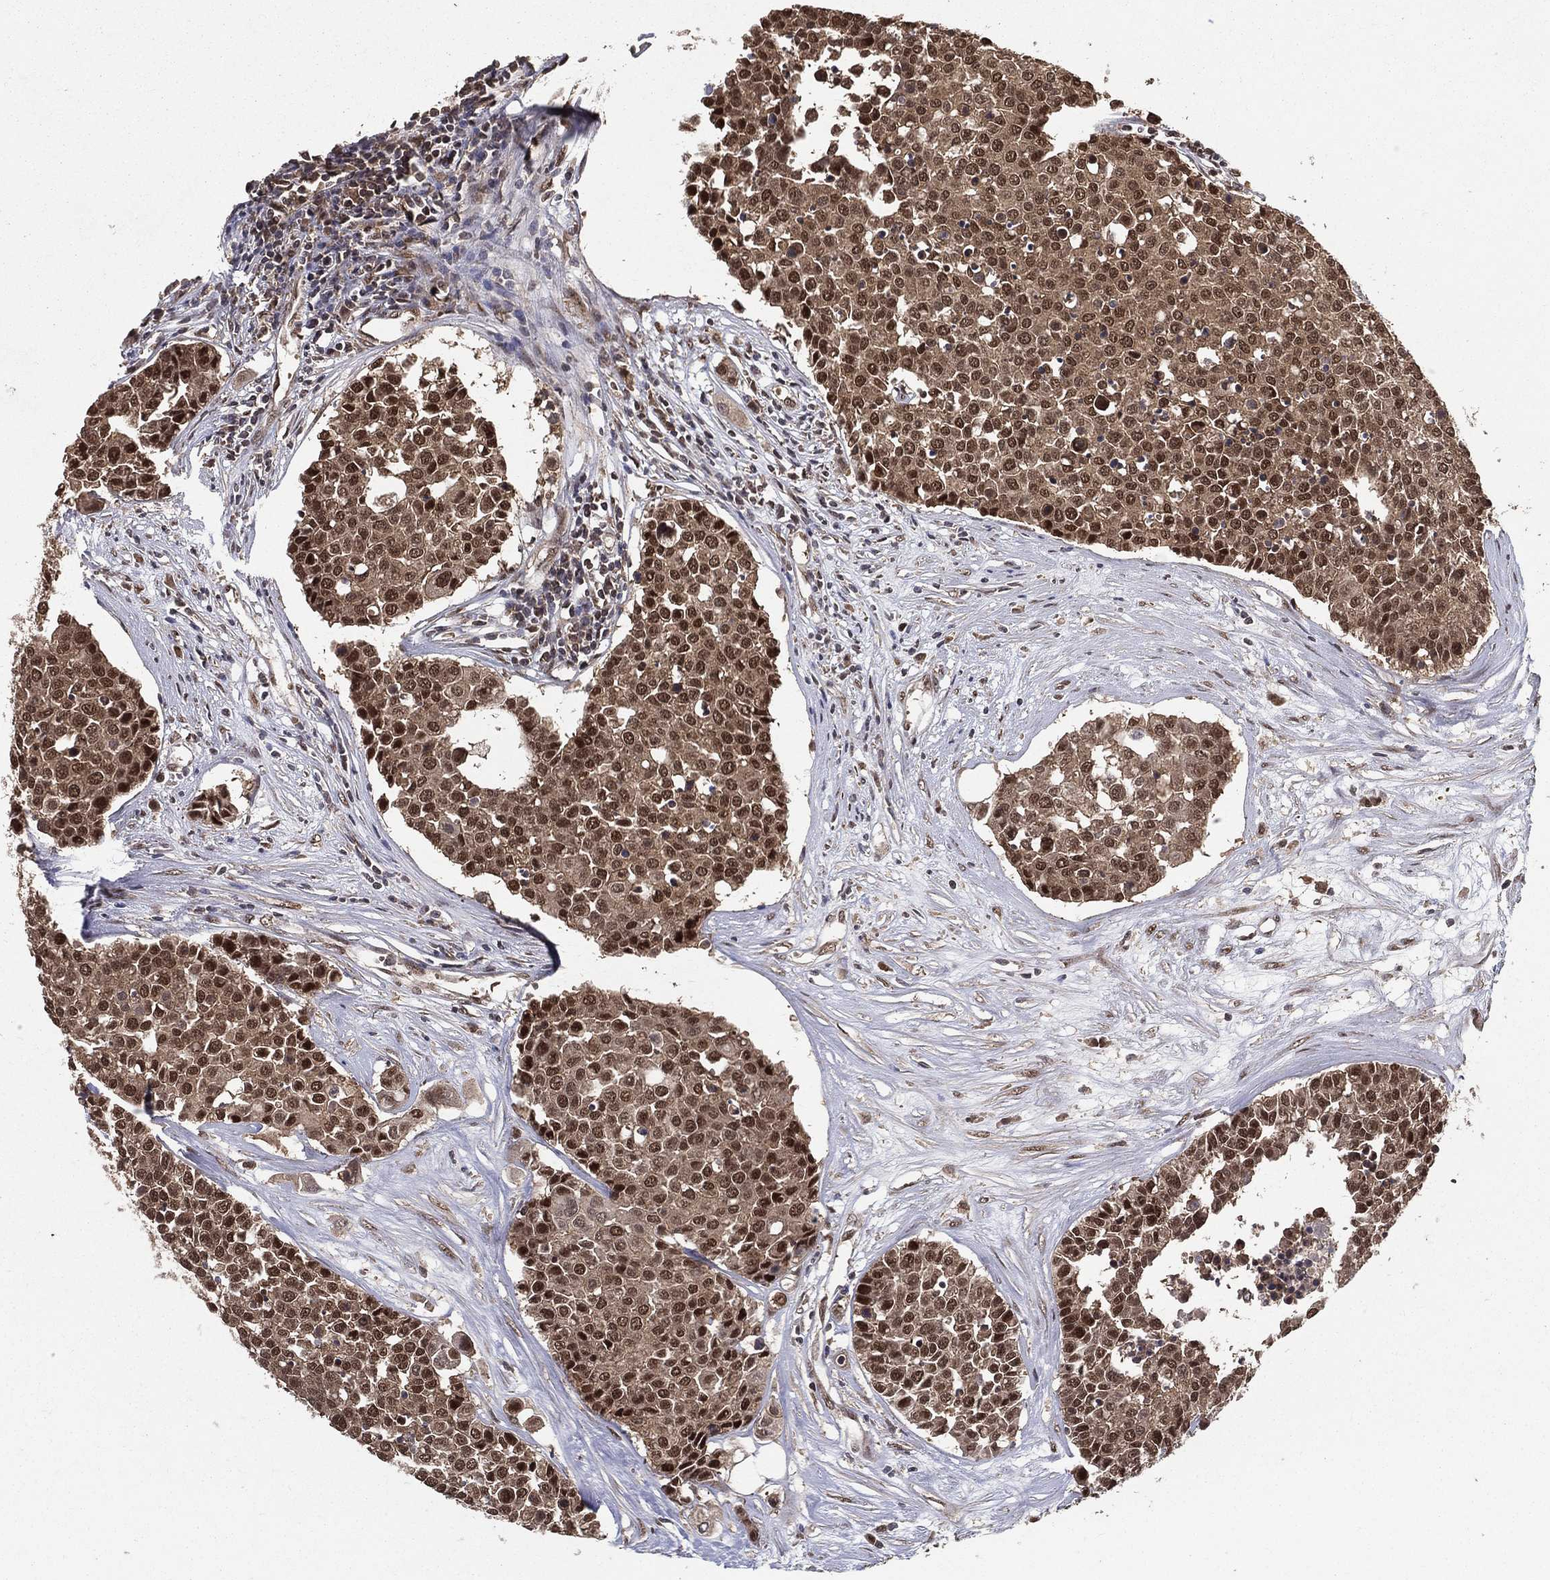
{"staining": {"intensity": "moderate", "quantity": "25%-75%", "location": "cytoplasmic/membranous,nuclear"}, "tissue": "carcinoid", "cell_type": "Tumor cells", "image_type": "cancer", "snomed": [{"axis": "morphology", "description": "Carcinoid, malignant, NOS"}, {"axis": "topography", "description": "Colon"}], "caption": "Protein staining displays moderate cytoplasmic/membranous and nuclear positivity in approximately 25%-75% of tumor cells in carcinoid.", "gene": "CARM1", "patient": {"sex": "male", "age": 81}}